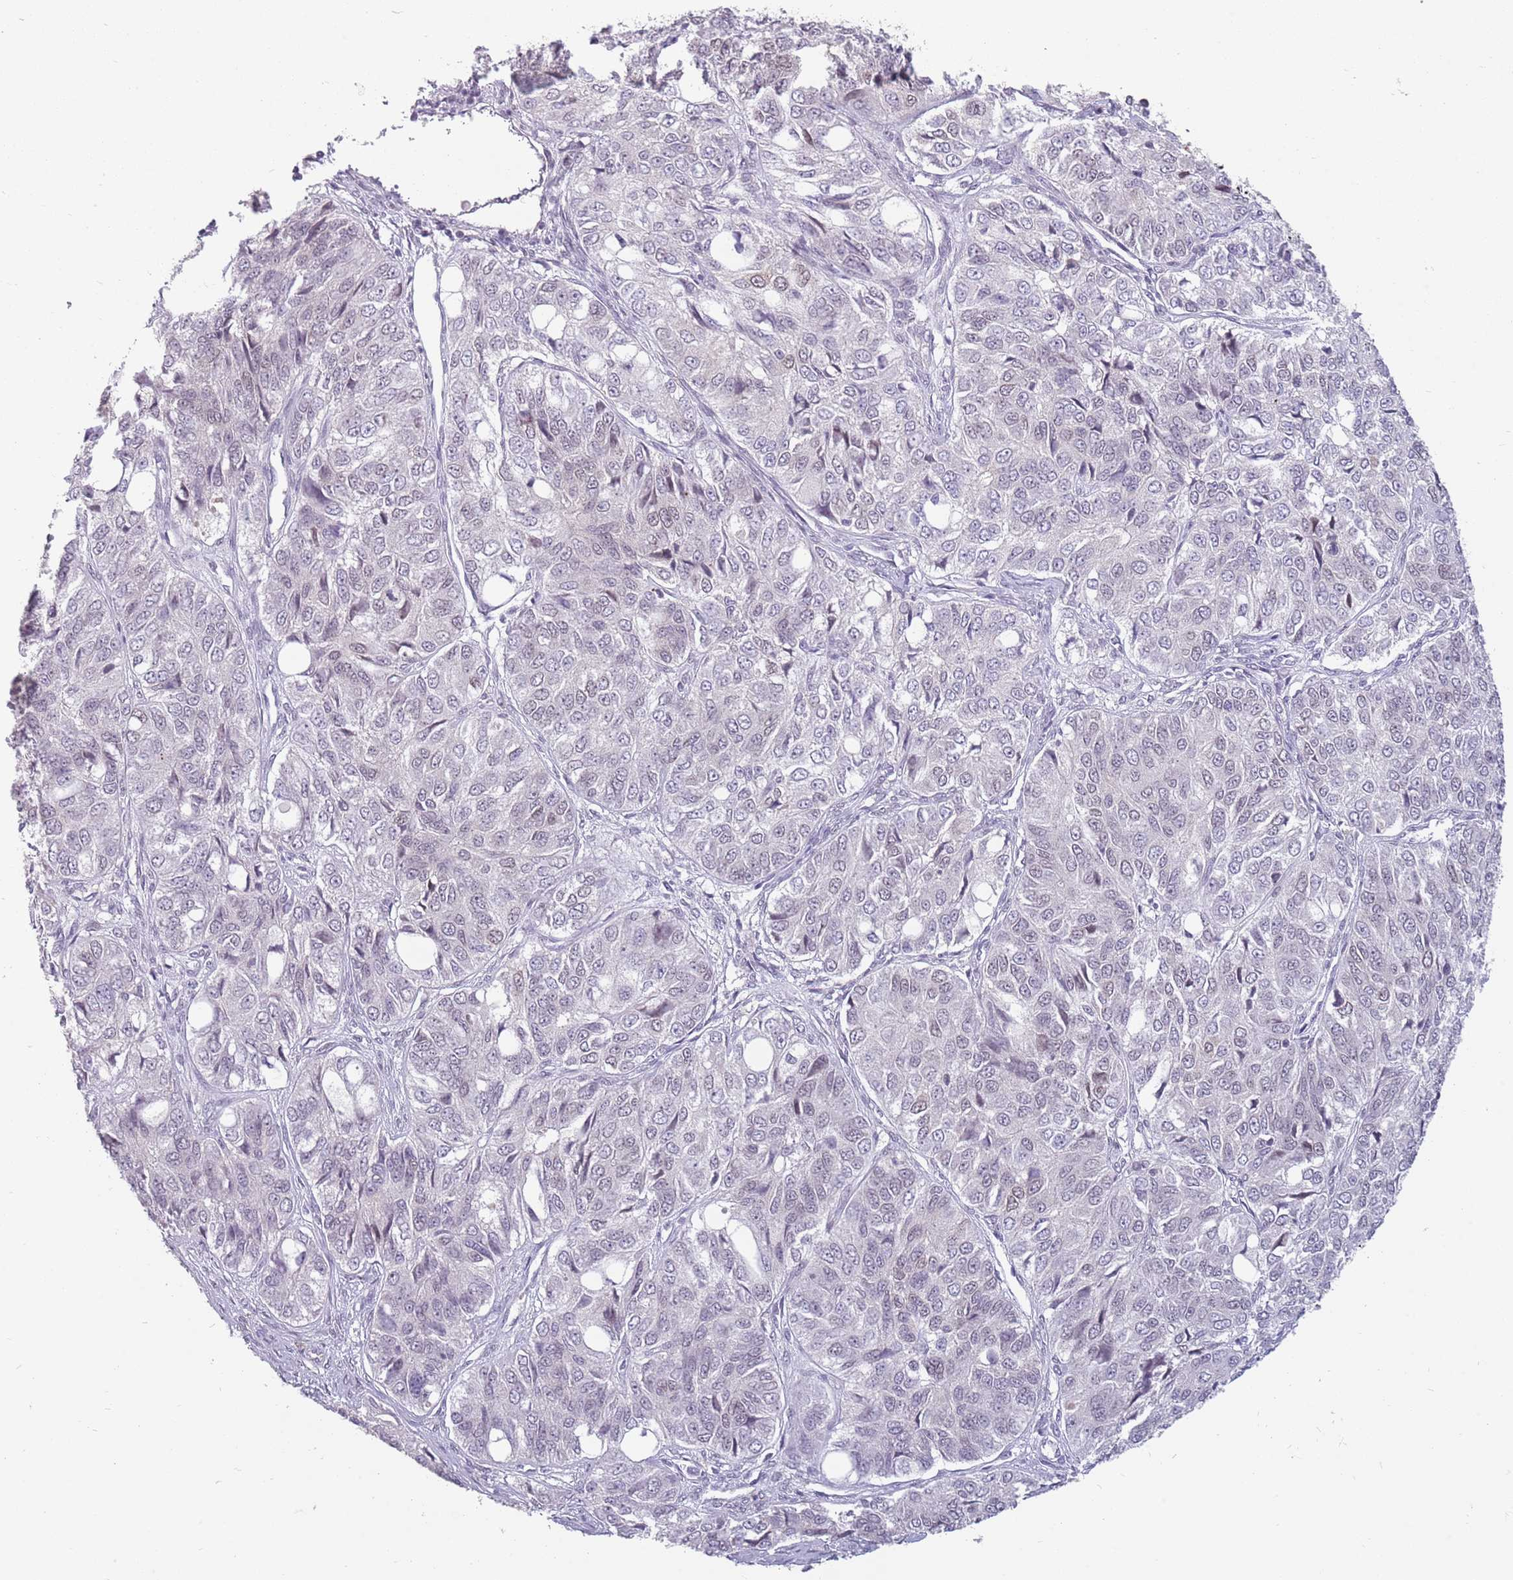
{"staining": {"intensity": "negative", "quantity": "none", "location": "none"}, "tissue": "ovarian cancer", "cell_type": "Tumor cells", "image_type": "cancer", "snomed": [{"axis": "morphology", "description": "Carcinoma, endometroid"}, {"axis": "topography", "description": "Ovary"}], "caption": "A high-resolution photomicrograph shows immunohistochemistry staining of endometroid carcinoma (ovarian), which exhibits no significant positivity in tumor cells.", "gene": "ZNF574", "patient": {"sex": "female", "age": 51}}